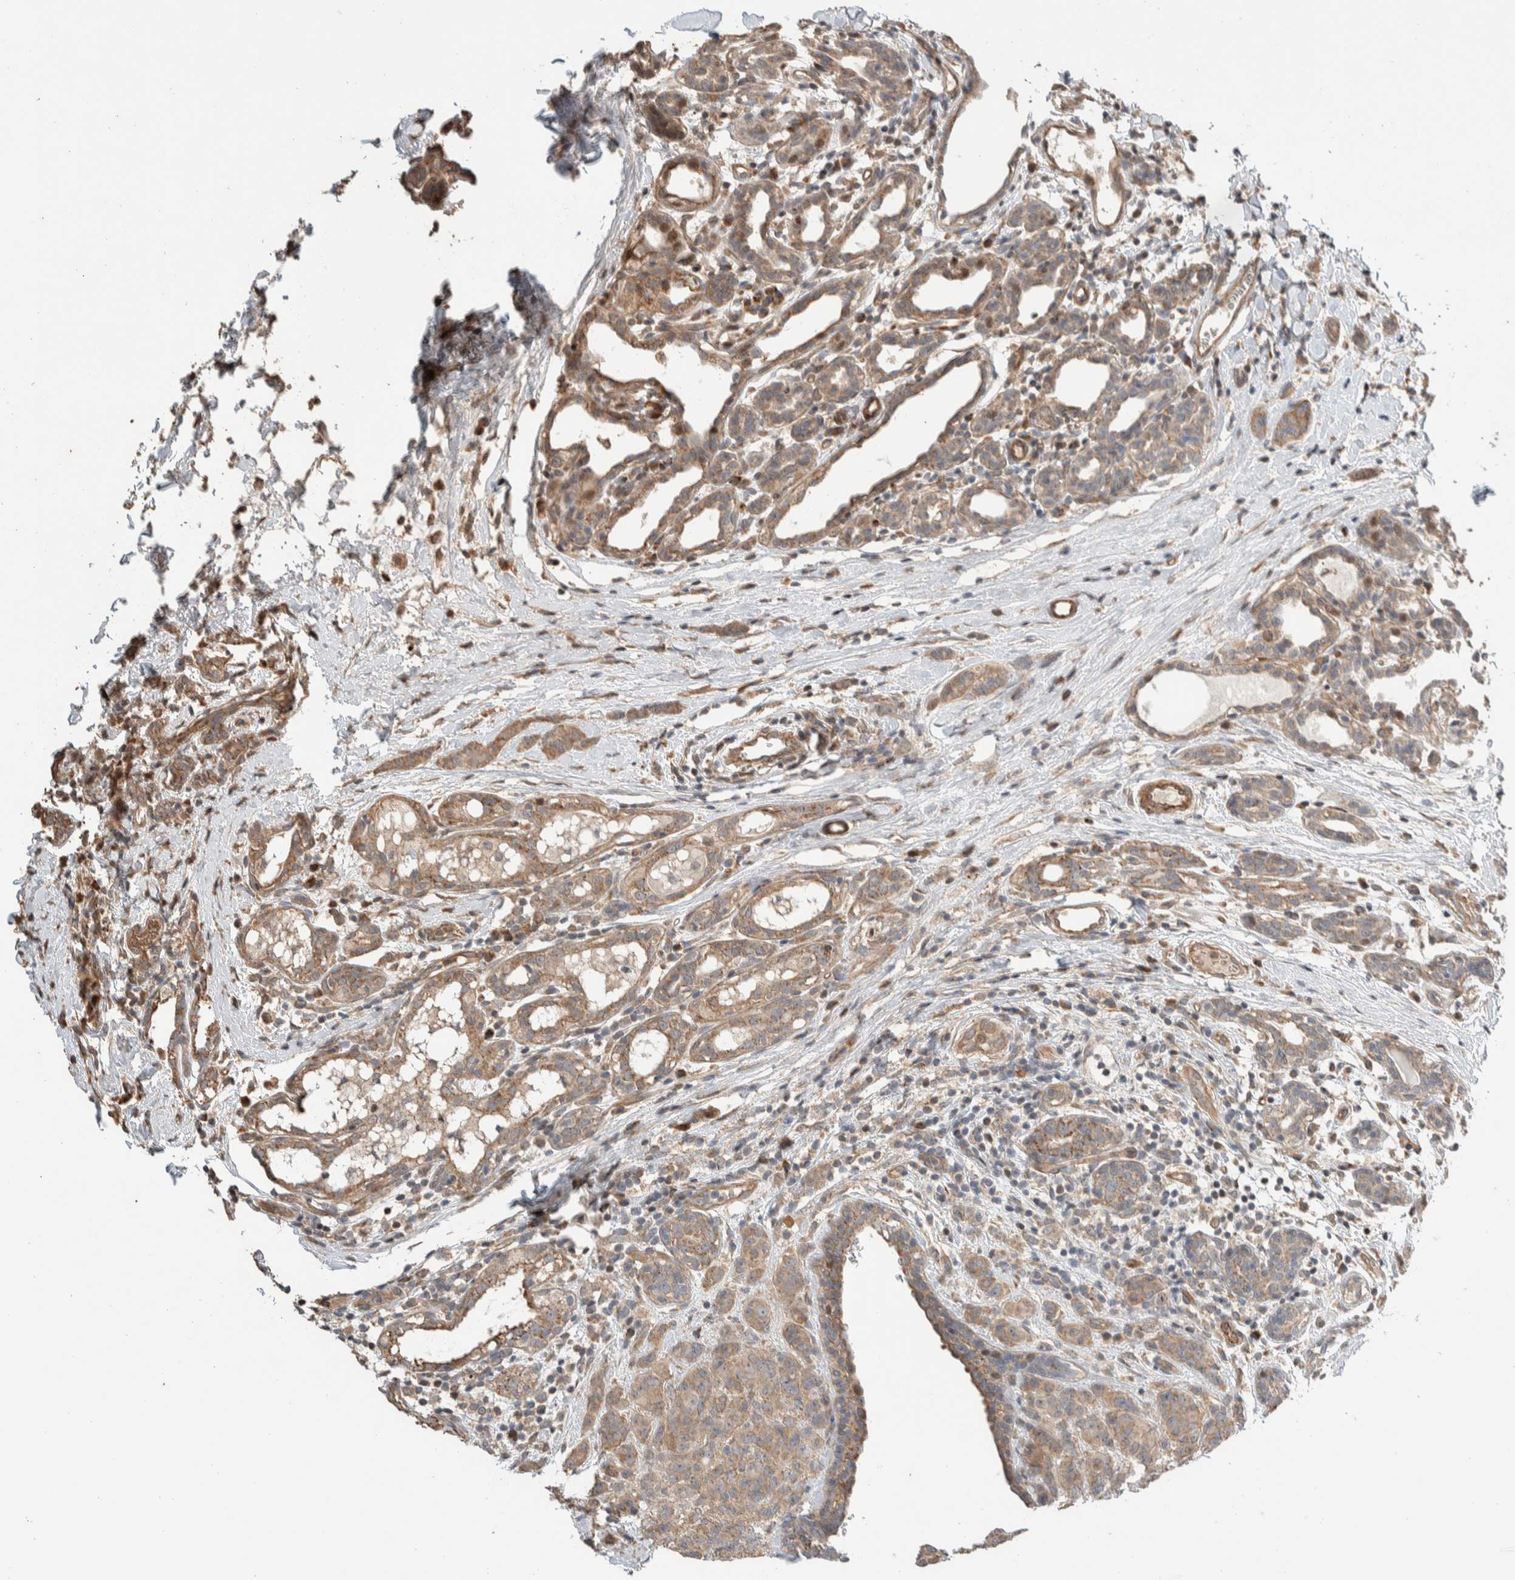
{"staining": {"intensity": "moderate", "quantity": ">75%", "location": "cytoplasmic/membranous"}, "tissue": "breast cancer", "cell_type": "Tumor cells", "image_type": "cancer", "snomed": [{"axis": "morphology", "description": "Normal tissue, NOS"}, {"axis": "morphology", "description": "Duct carcinoma"}, {"axis": "topography", "description": "Breast"}], "caption": "A brown stain labels moderate cytoplasmic/membranous staining of a protein in breast infiltrating ductal carcinoma tumor cells.", "gene": "ERC1", "patient": {"sex": "female", "age": 40}}